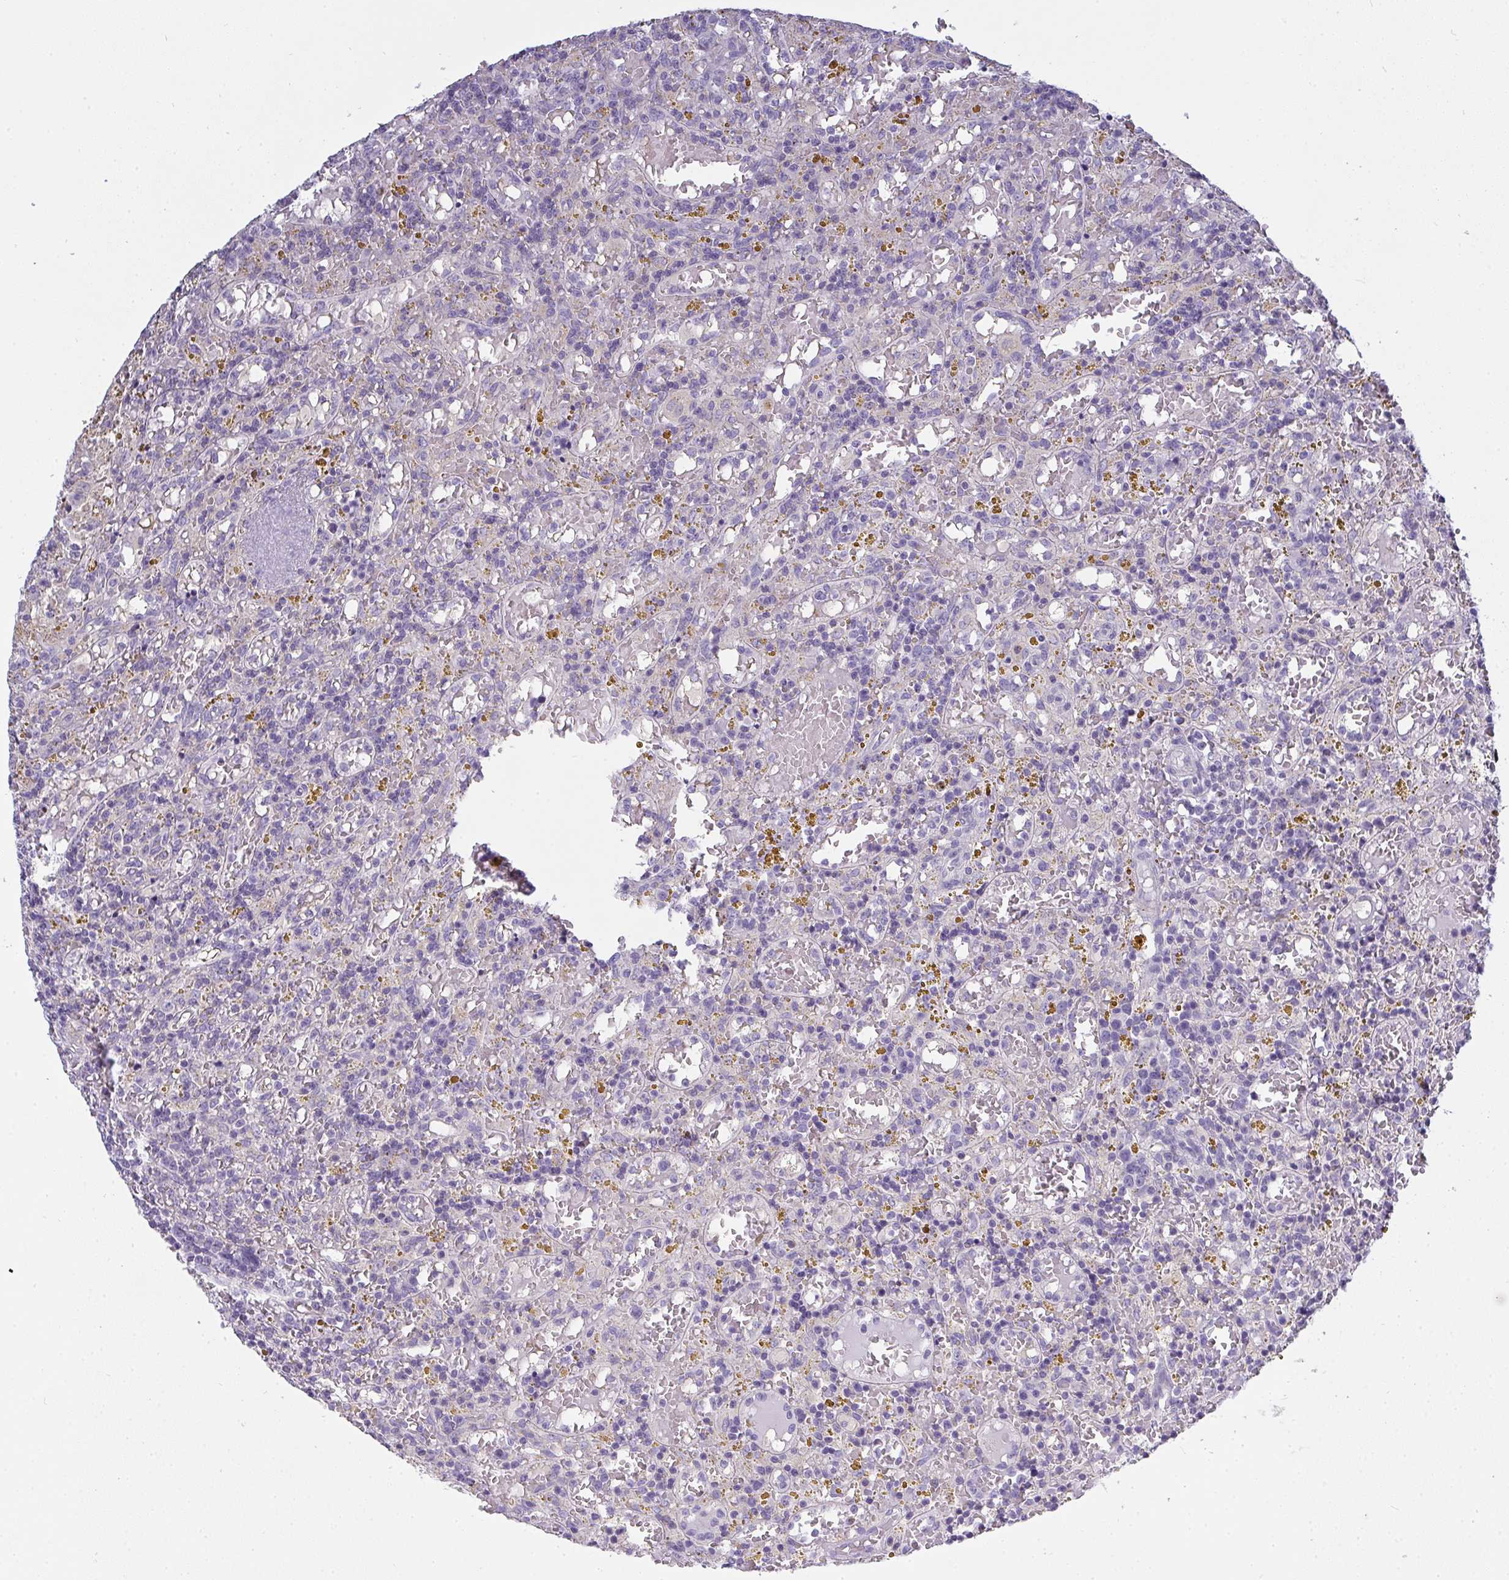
{"staining": {"intensity": "negative", "quantity": "none", "location": "none"}, "tissue": "lymphoma", "cell_type": "Tumor cells", "image_type": "cancer", "snomed": [{"axis": "morphology", "description": "Malignant lymphoma, non-Hodgkin's type, Low grade"}, {"axis": "topography", "description": "Spleen"}], "caption": "Tumor cells are negative for protein expression in human lymphoma.", "gene": "GSDMB", "patient": {"sex": "female", "age": 65}}